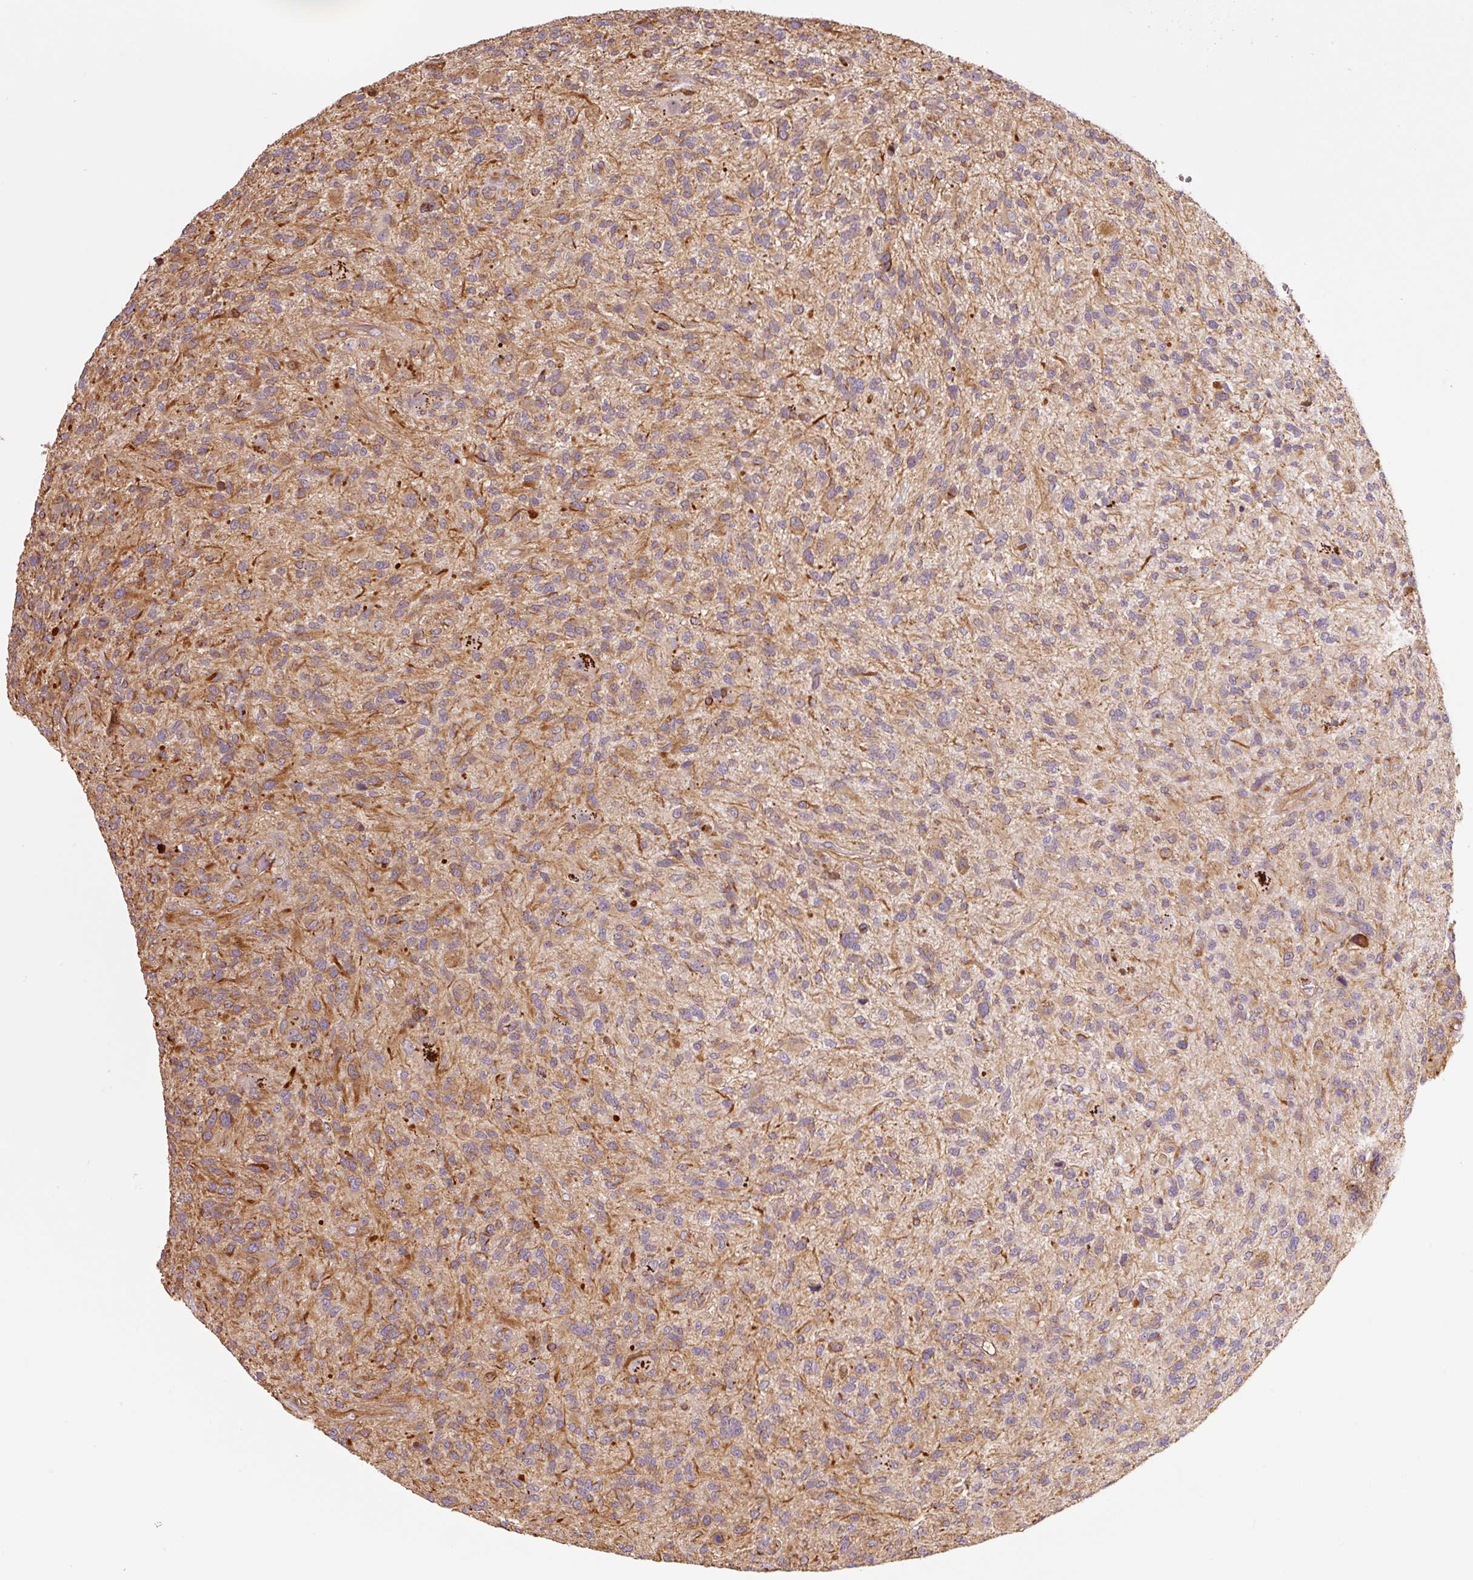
{"staining": {"intensity": "moderate", "quantity": "25%-75%", "location": "cytoplasmic/membranous"}, "tissue": "glioma", "cell_type": "Tumor cells", "image_type": "cancer", "snomed": [{"axis": "morphology", "description": "Glioma, malignant, High grade"}, {"axis": "topography", "description": "Brain"}], "caption": "Protein staining demonstrates moderate cytoplasmic/membranous positivity in approximately 25%-75% of tumor cells in malignant glioma (high-grade).", "gene": "PCK2", "patient": {"sex": "male", "age": 47}}